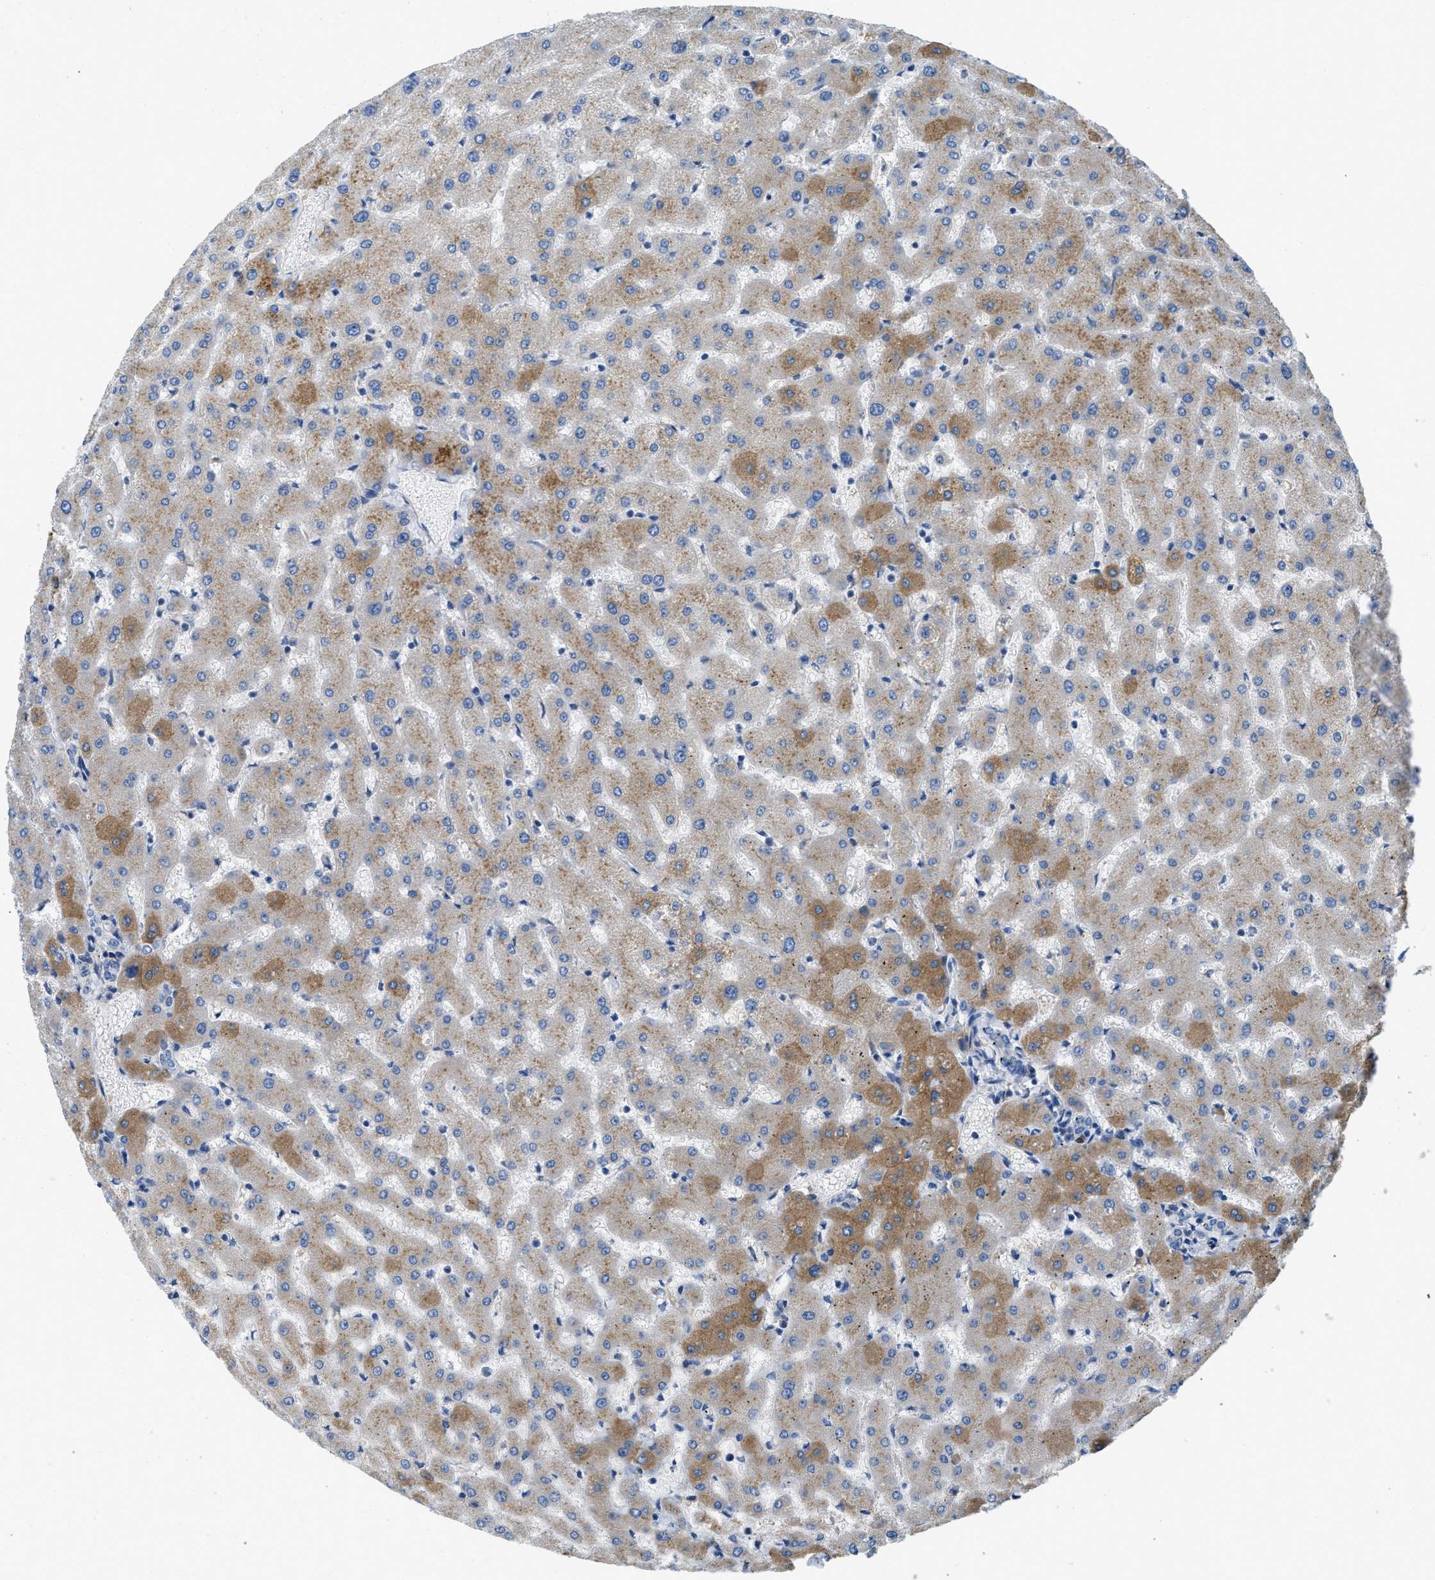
{"staining": {"intensity": "negative", "quantity": "none", "location": "none"}, "tissue": "liver", "cell_type": "Cholangiocytes", "image_type": "normal", "snomed": [{"axis": "morphology", "description": "Normal tissue, NOS"}, {"axis": "topography", "description": "Liver"}], "caption": "Protein analysis of normal liver displays no significant staining in cholangiocytes. (DAB IHC with hematoxylin counter stain).", "gene": "C1S", "patient": {"sex": "female", "age": 63}}